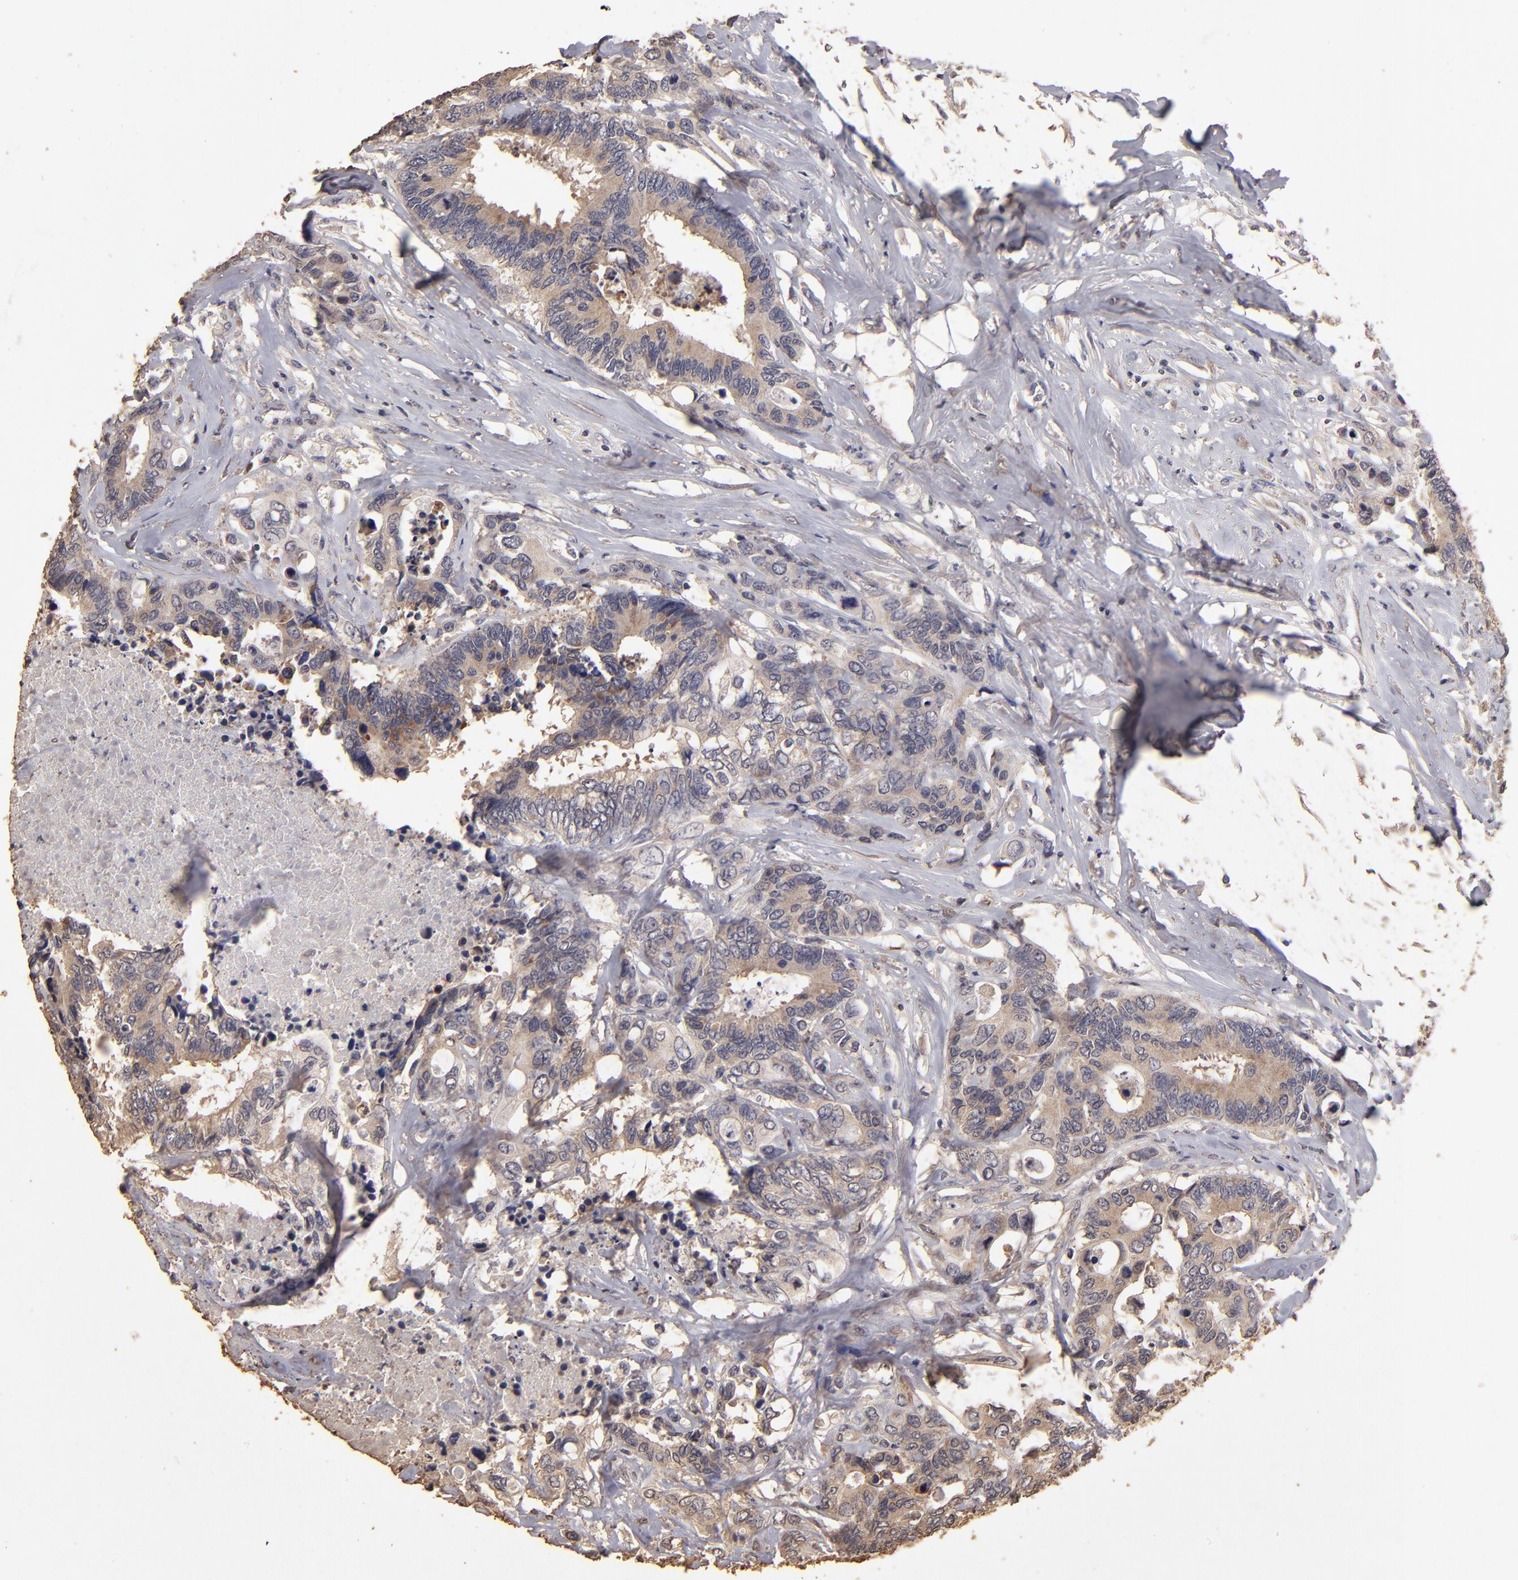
{"staining": {"intensity": "moderate", "quantity": ">75%", "location": "cytoplasmic/membranous"}, "tissue": "colorectal cancer", "cell_type": "Tumor cells", "image_type": "cancer", "snomed": [{"axis": "morphology", "description": "Adenocarcinoma, NOS"}, {"axis": "topography", "description": "Rectum"}], "caption": "Adenocarcinoma (colorectal) stained with IHC reveals moderate cytoplasmic/membranous expression in approximately >75% of tumor cells.", "gene": "OPHN1", "patient": {"sex": "male", "age": 55}}